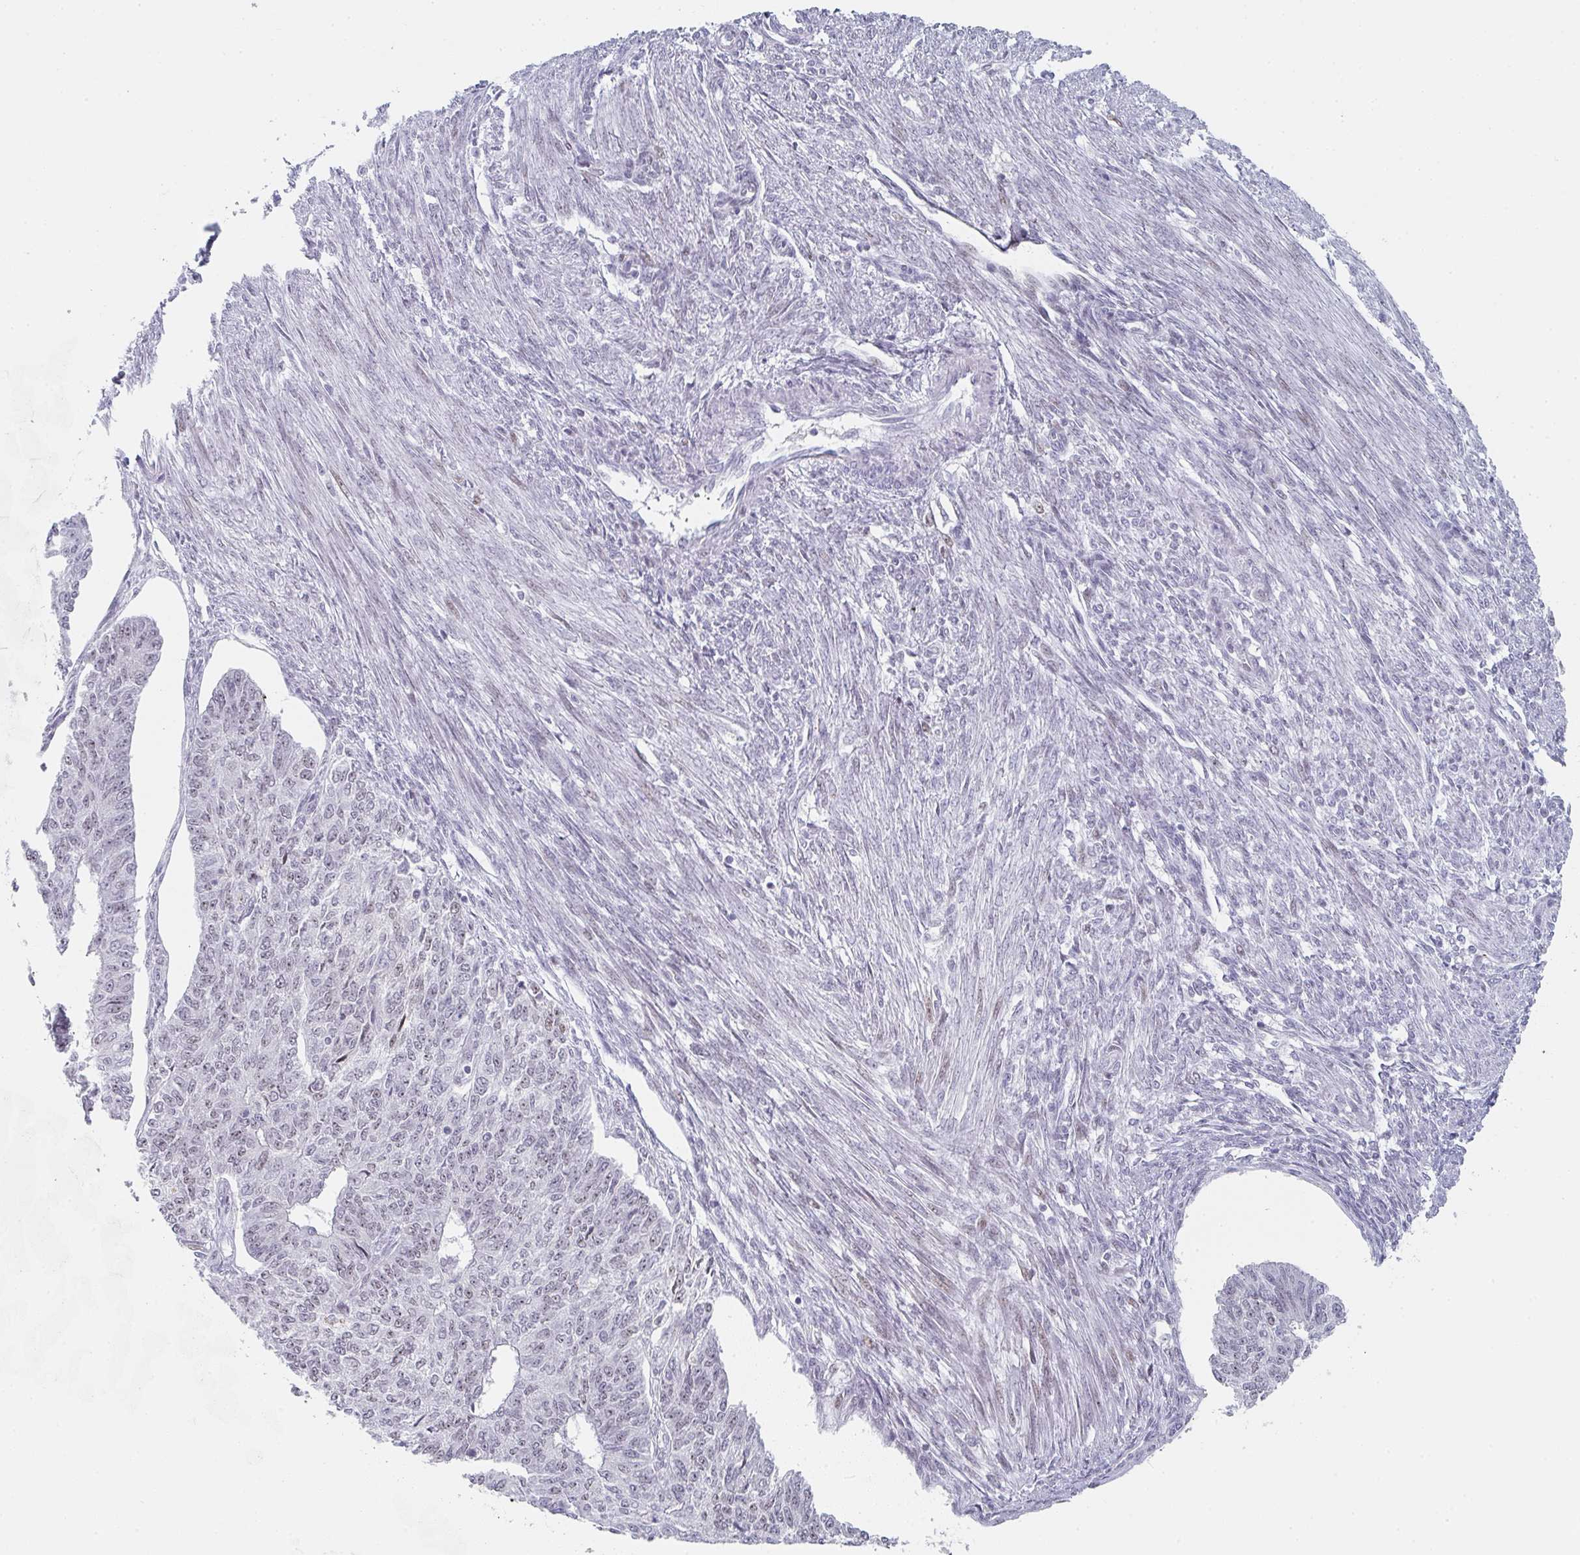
{"staining": {"intensity": "weak", "quantity": "<25%", "location": "nuclear"}, "tissue": "endometrial cancer", "cell_type": "Tumor cells", "image_type": "cancer", "snomed": [{"axis": "morphology", "description": "Adenocarcinoma, NOS"}, {"axis": "topography", "description": "Endometrium"}], "caption": "Immunohistochemistry (IHC) micrograph of neoplastic tissue: endometrial adenocarcinoma stained with DAB (3,3'-diaminobenzidine) displays no significant protein expression in tumor cells. The staining was performed using DAB (3,3'-diaminobenzidine) to visualize the protein expression in brown, while the nuclei were stained in blue with hematoxylin (Magnification: 20x).", "gene": "POU2AF2", "patient": {"sex": "female", "age": 32}}